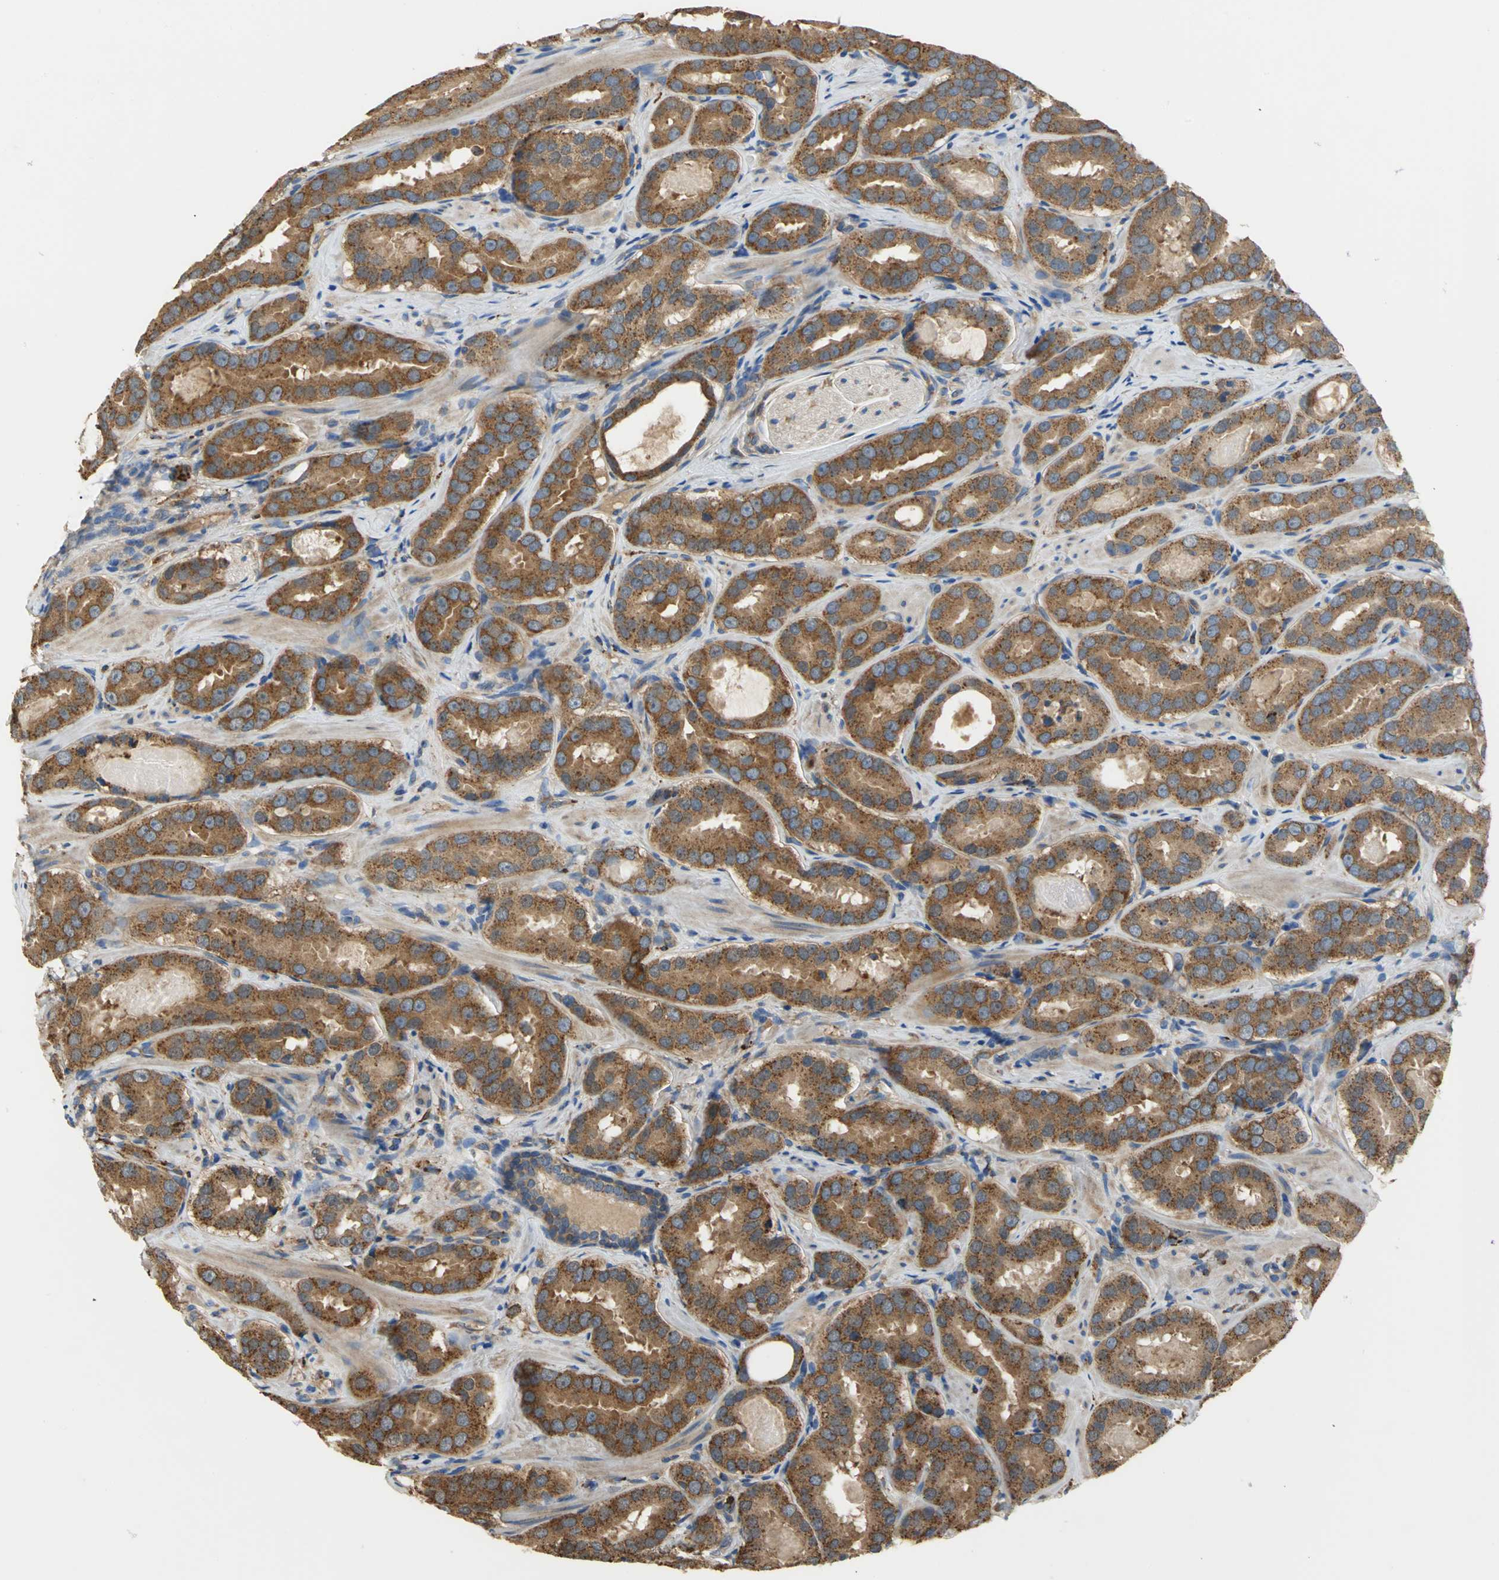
{"staining": {"intensity": "strong", "quantity": ">75%", "location": "cytoplasmic/membranous"}, "tissue": "prostate cancer", "cell_type": "Tumor cells", "image_type": "cancer", "snomed": [{"axis": "morphology", "description": "Adenocarcinoma, Low grade"}, {"axis": "topography", "description": "Prostate"}], "caption": "Protein expression analysis of human prostate adenocarcinoma (low-grade) reveals strong cytoplasmic/membranous expression in approximately >75% of tumor cells.", "gene": "DIAPH2", "patient": {"sex": "male", "age": 59}}